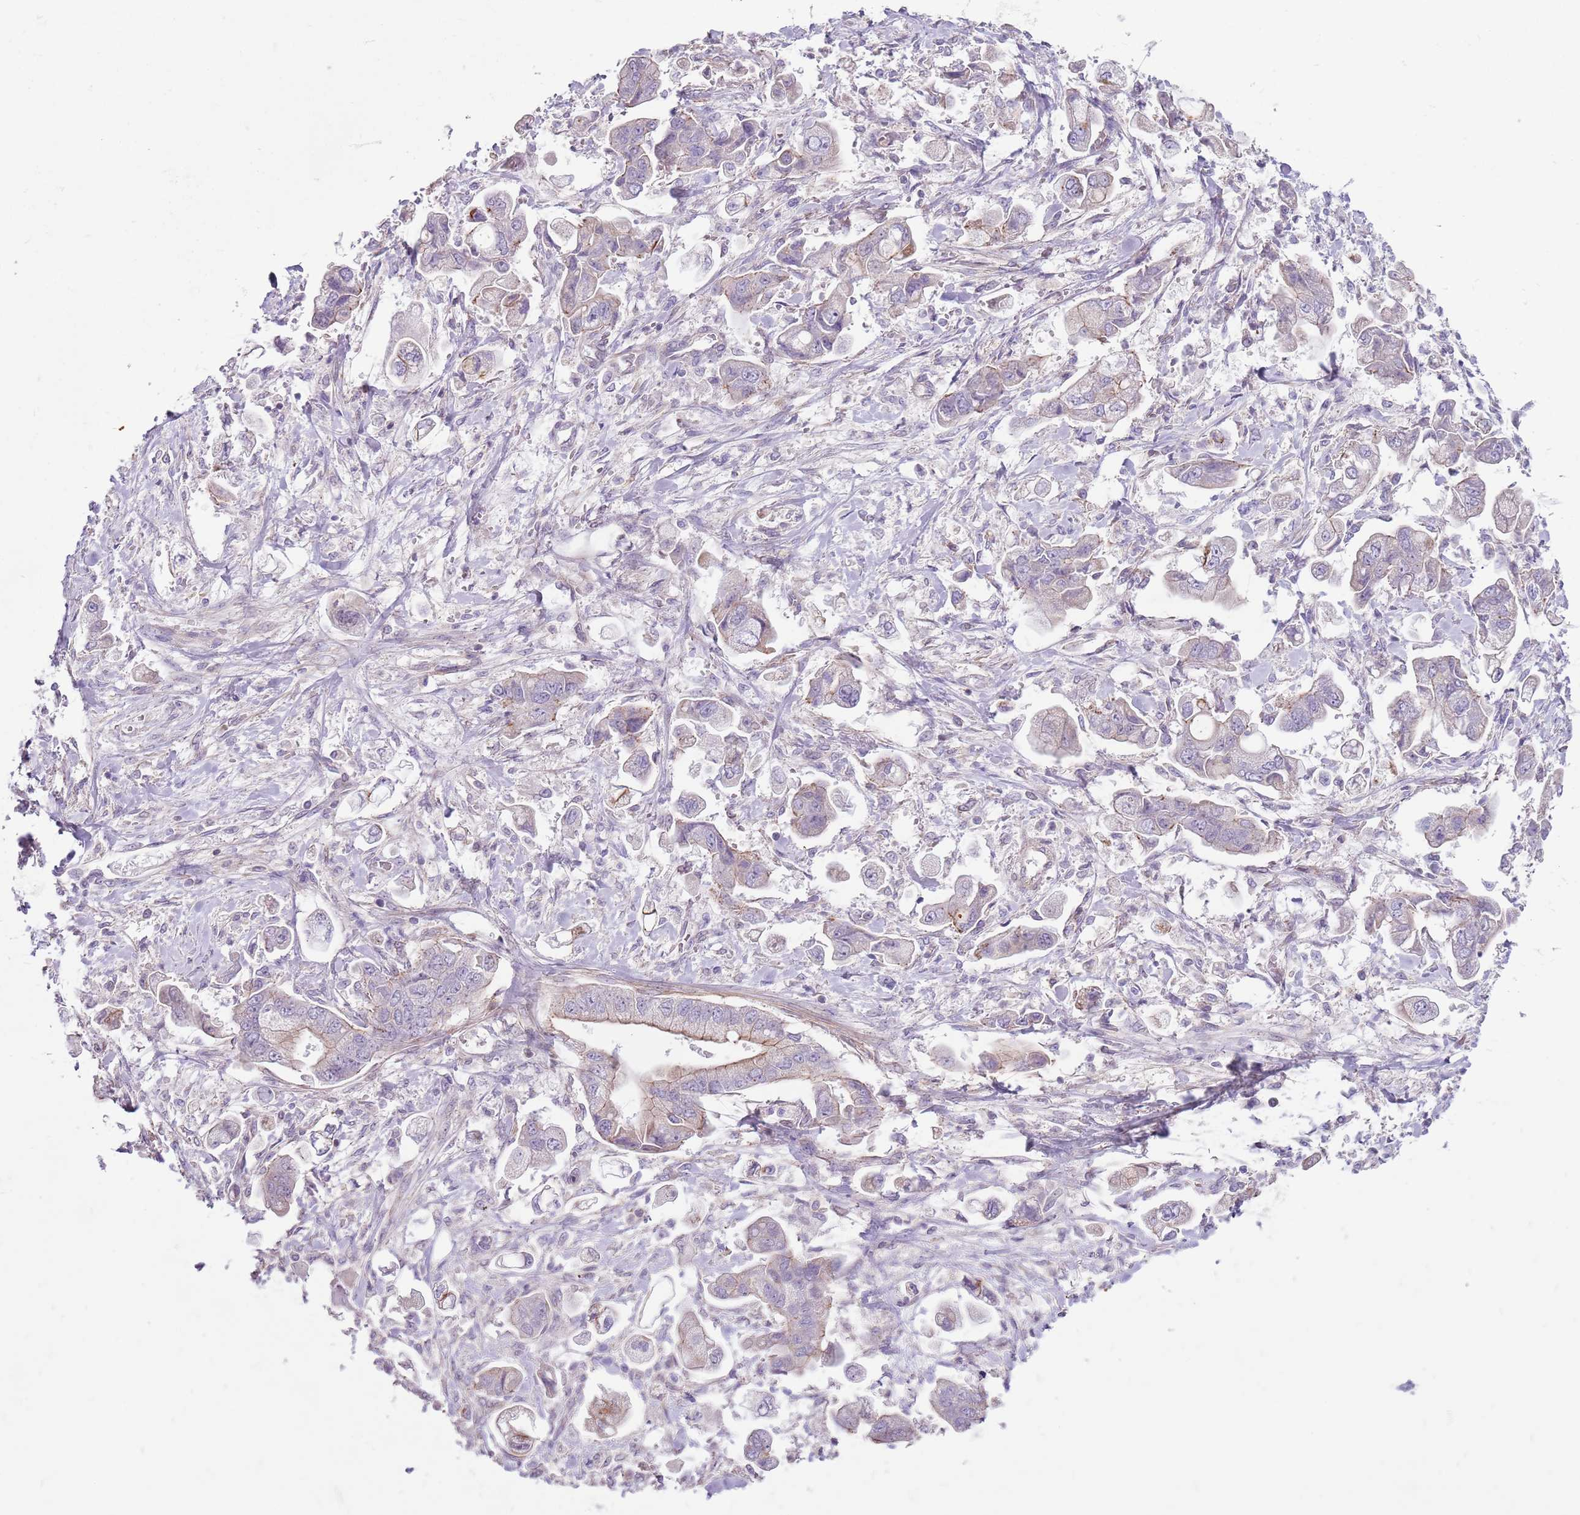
{"staining": {"intensity": "negative", "quantity": "none", "location": "none"}, "tissue": "stomach cancer", "cell_type": "Tumor cells", "image_type": "cancer", "snomed": [{"axis": "morphology", "description": "Adenocarcinoma, NOS"}, {"axis": "topography", "description": "Stomach"}], "caption": "This image is of stomach cancer (adenocarcinoma) stained with immunohistochemistry to label a protein in brown with the nuclei are counter-stained blue. There is no positivity in tumor cells. Nuclei are stained in blue.", "gene": "SPATA31D1", "patient": {"sex": "male", "age": 62}}